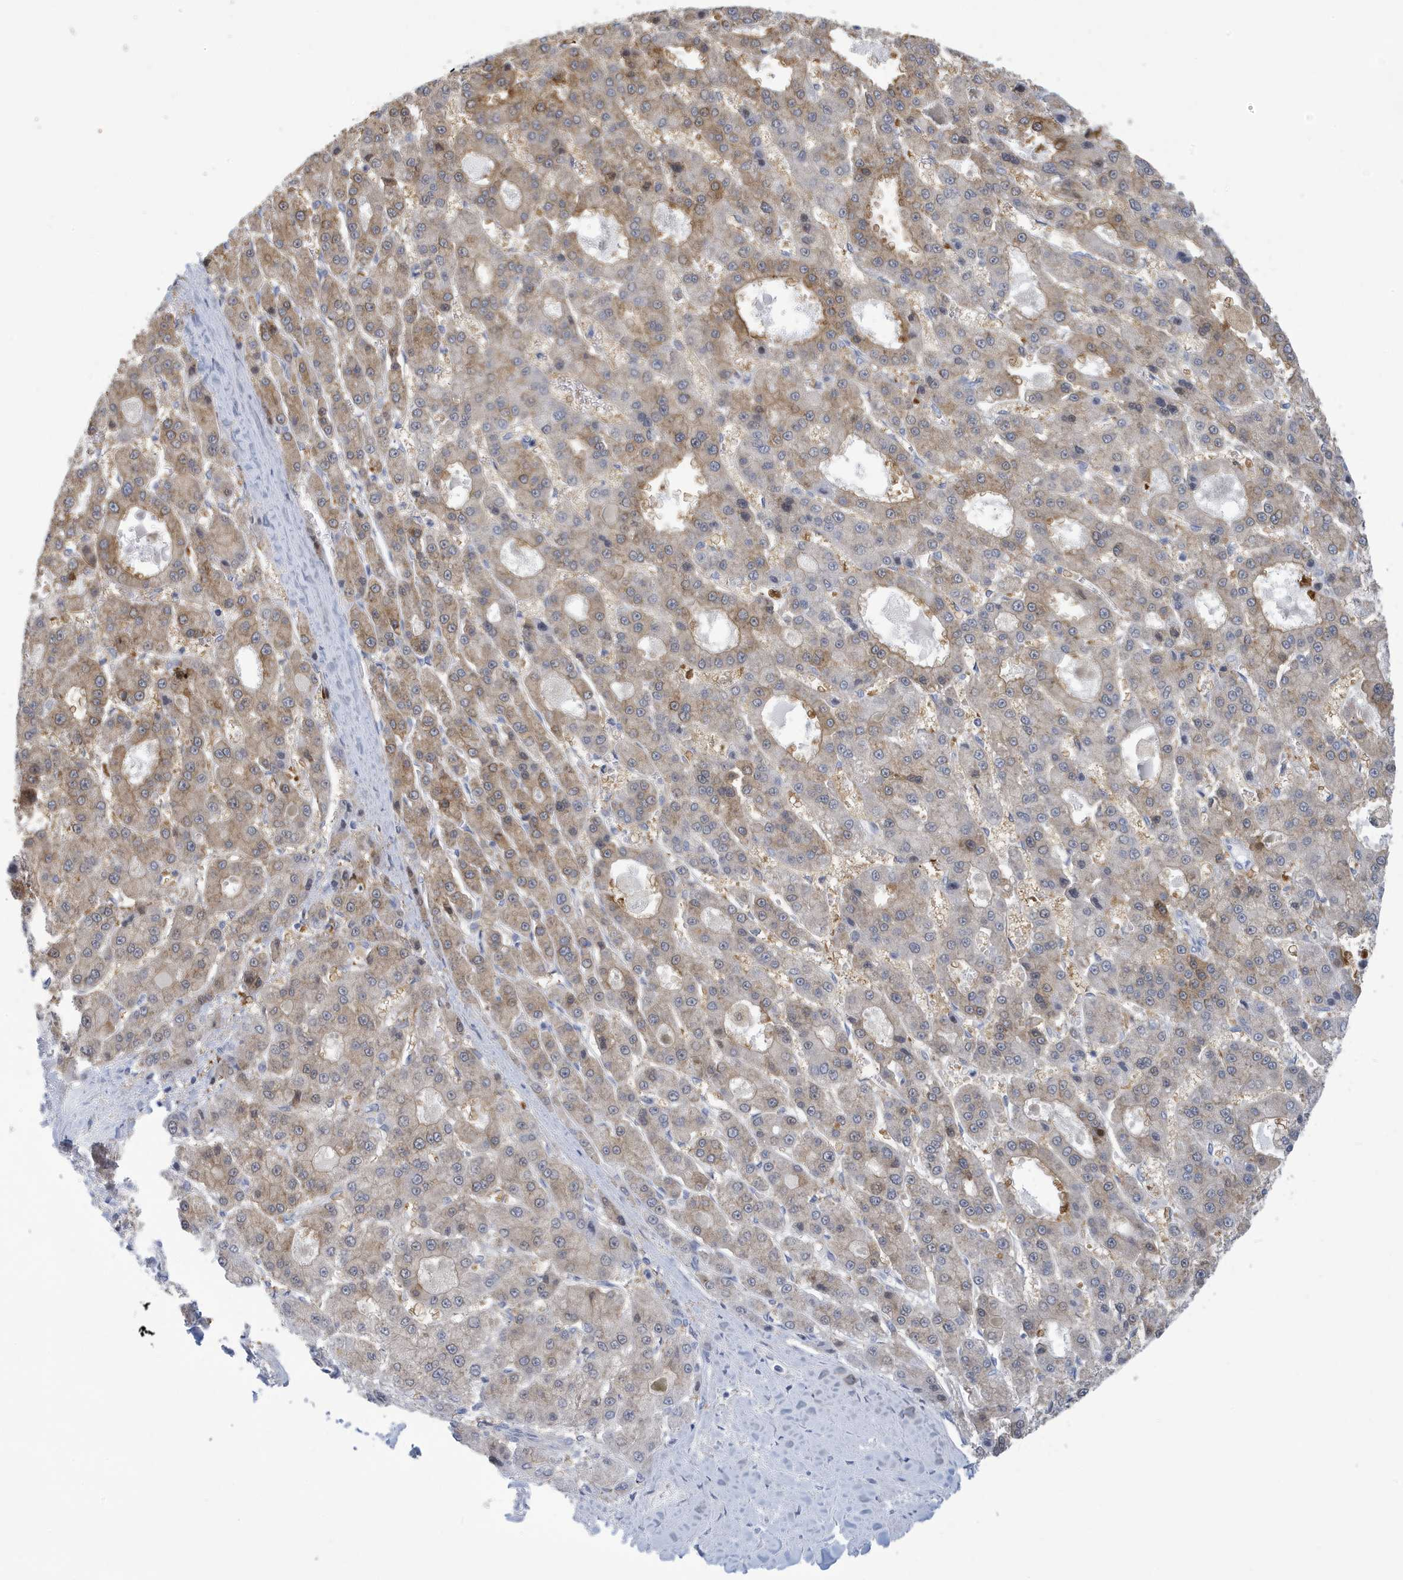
{"staining": {"intensity": "moderate", "quantity": "25%-75%", "location": "cytoplasmic/membranous"}, "tissue": "liver cancer", "cell_type": "Tumor cells", "image_type": "cancer", "snomed": [{"axis": "morphology", "description": "Carcinoma, Hepatocellular, NOS"}, {"axis": "topography", "description": "Liver"}], "caption": "Immunohistochemical staining of human liver cancer (hepatocellular carcinoma) reveals moderate cytoplasmic/membranous protein expression in approximately 25%-75% of tumor cells.", "gene": "VTA1", "patient": {"sex": "male", "age": 70}}